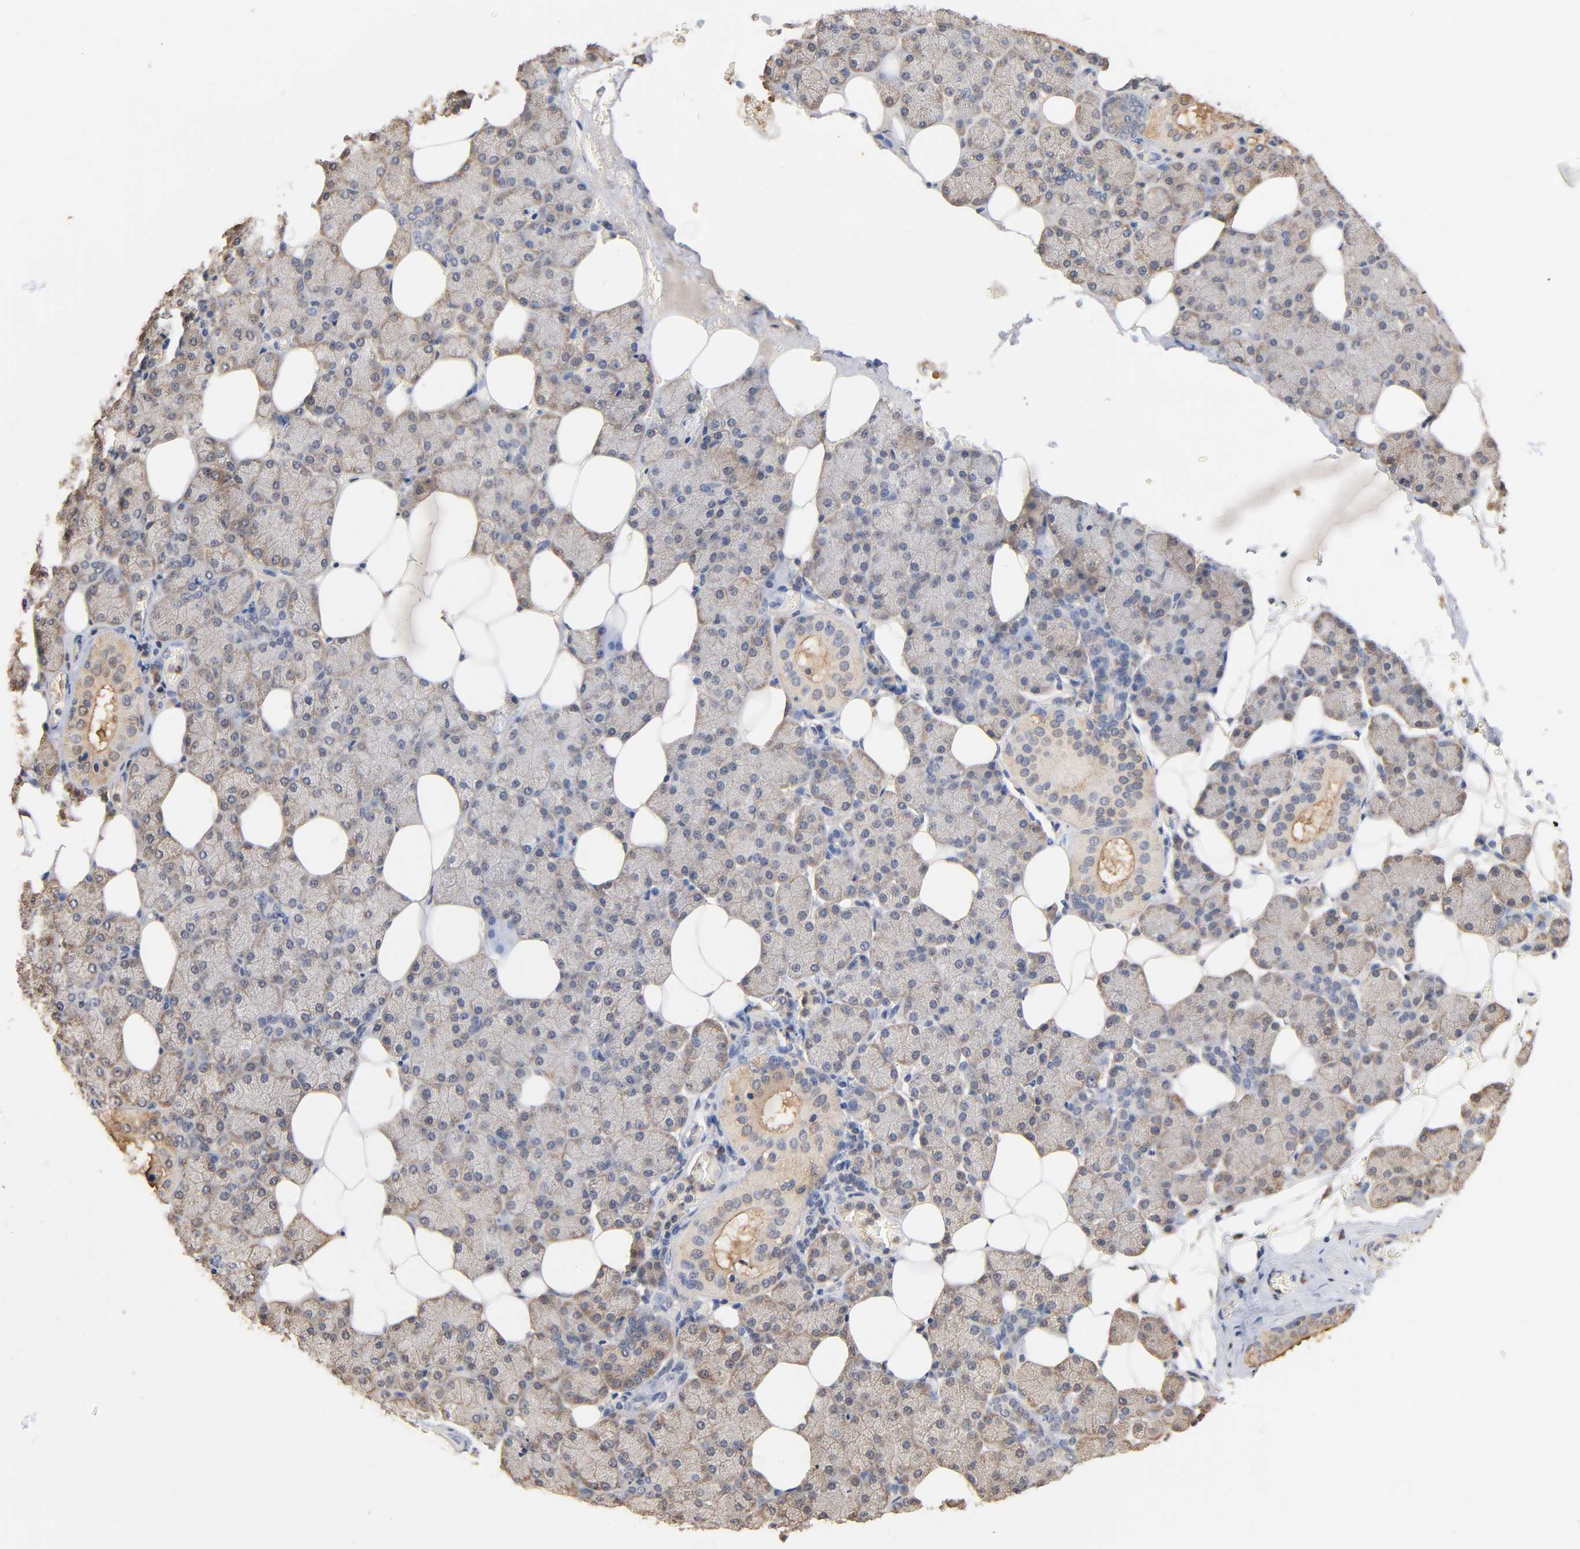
{"staining": {"intensity": "weak", "quantity": ">75%", "location": "cytoplasmic/membranous"}, "tissue": "salivary gland", "cell_type": "Glandular cells", "image_type": "normal", "snomed": [{"axis": "morphology", "description": "Normal tissue, NOS"}, {"axis": "topography", "description": "Lymph node"}, {"axis": "topography", "description": "Salivary gland"}], "caption": "Glandular cells exhibit low levels of weak cytoplasmic/membranous expression in approximately >75% of cells in unremarkable human salivary gland.", "gene": "ALDOA", "patient": {"sex": "male", "age": 8}}